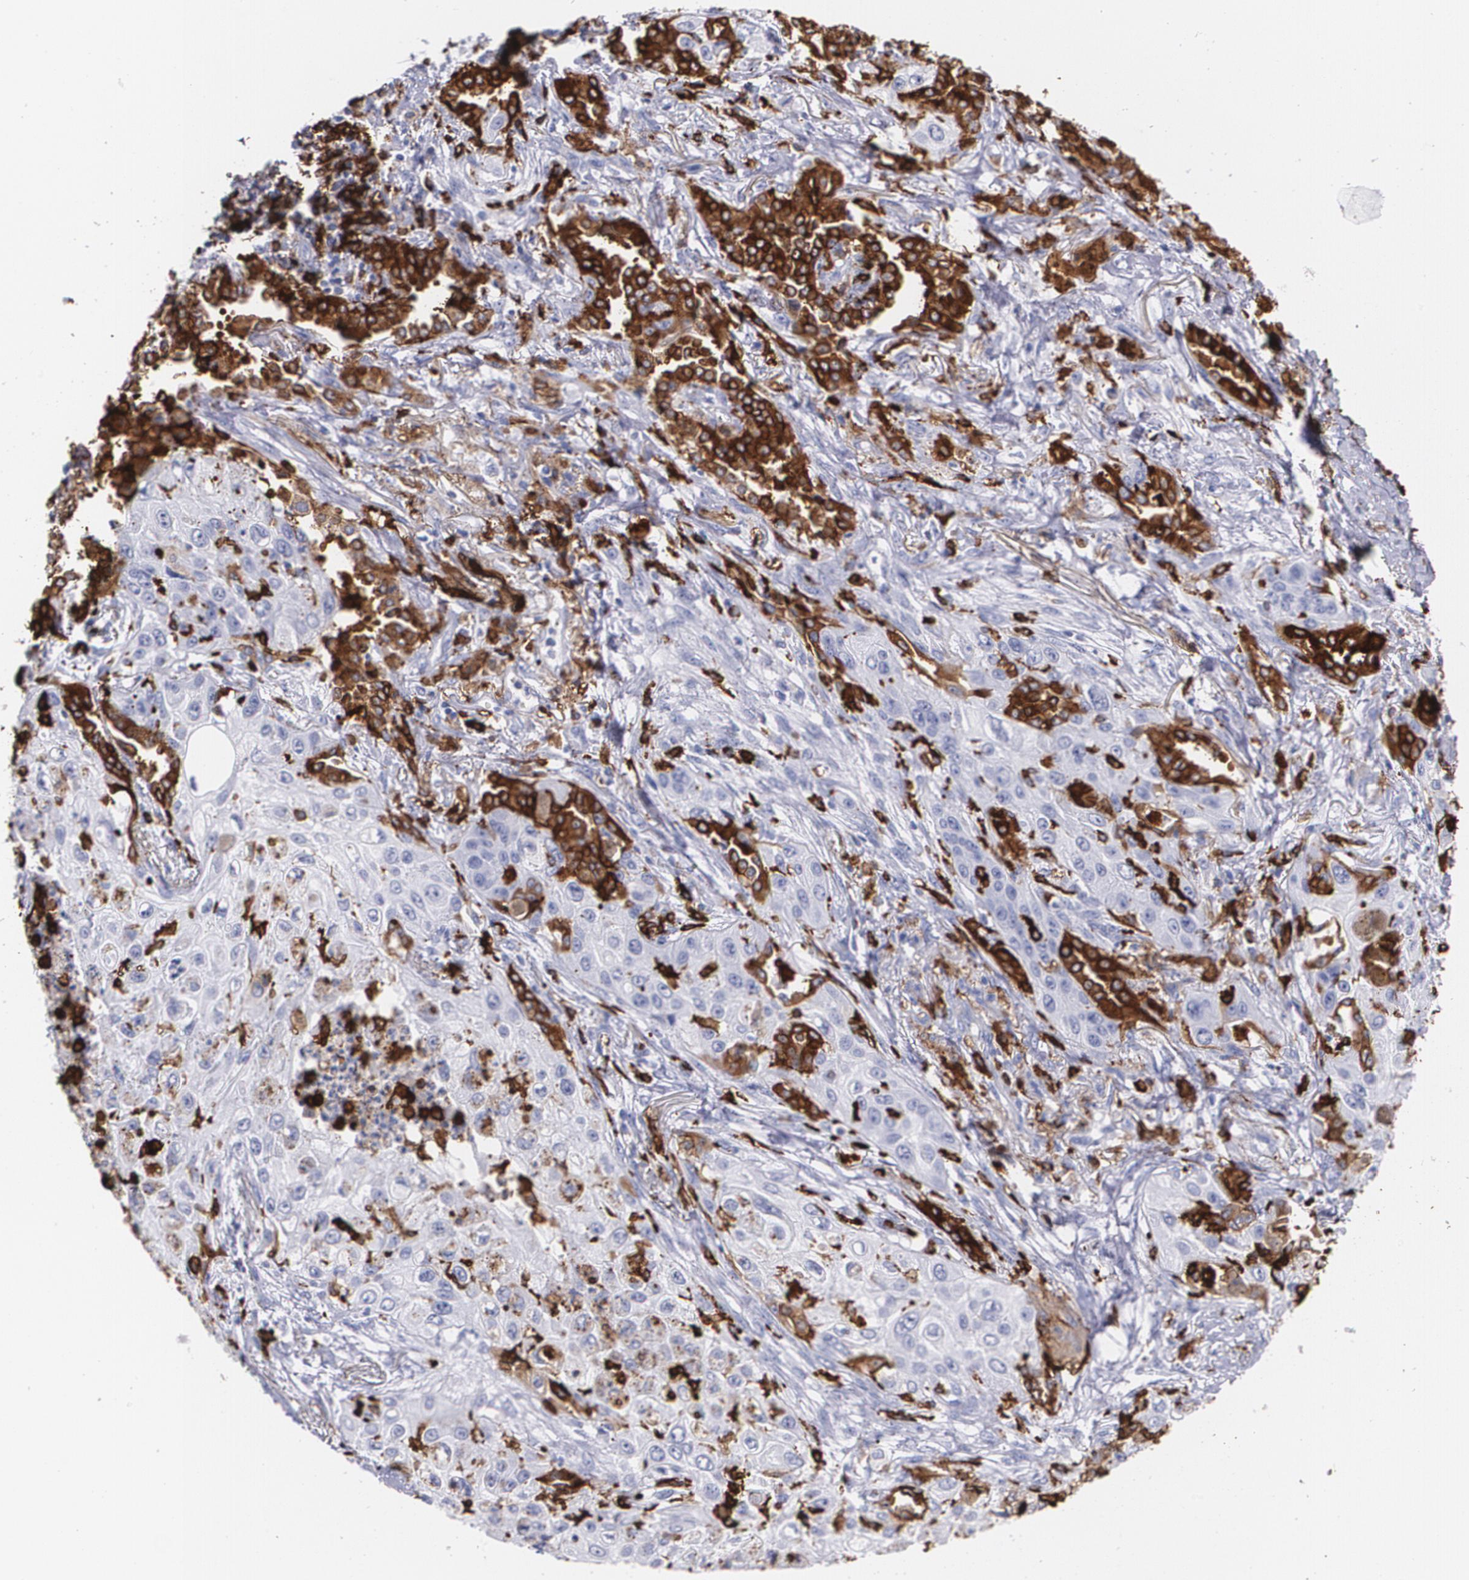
{"staining": {"intensity": "strong", "quantity": "25%-75%", "location": "cytoplasmic/membranous"}, "tissue": "lung cancer", "cell_type": "Tumor cells", "image_type": "cancer", "snomed": [{"axis": "morphology", "description": "Squamous cell carcinoma, NOS"}, {"axis": "topography", "description": "Lung"}], "caption": "Immunohistochemical staining of squamous cell carcinoma (lung) displays high levels of strong cytoplasmic/membranous expression in about 25%-75% of tumor cells. Nuclei are stained in blue.", "gene": "HLA-DRA", "patient": {"sex": "male", "age": 71}}